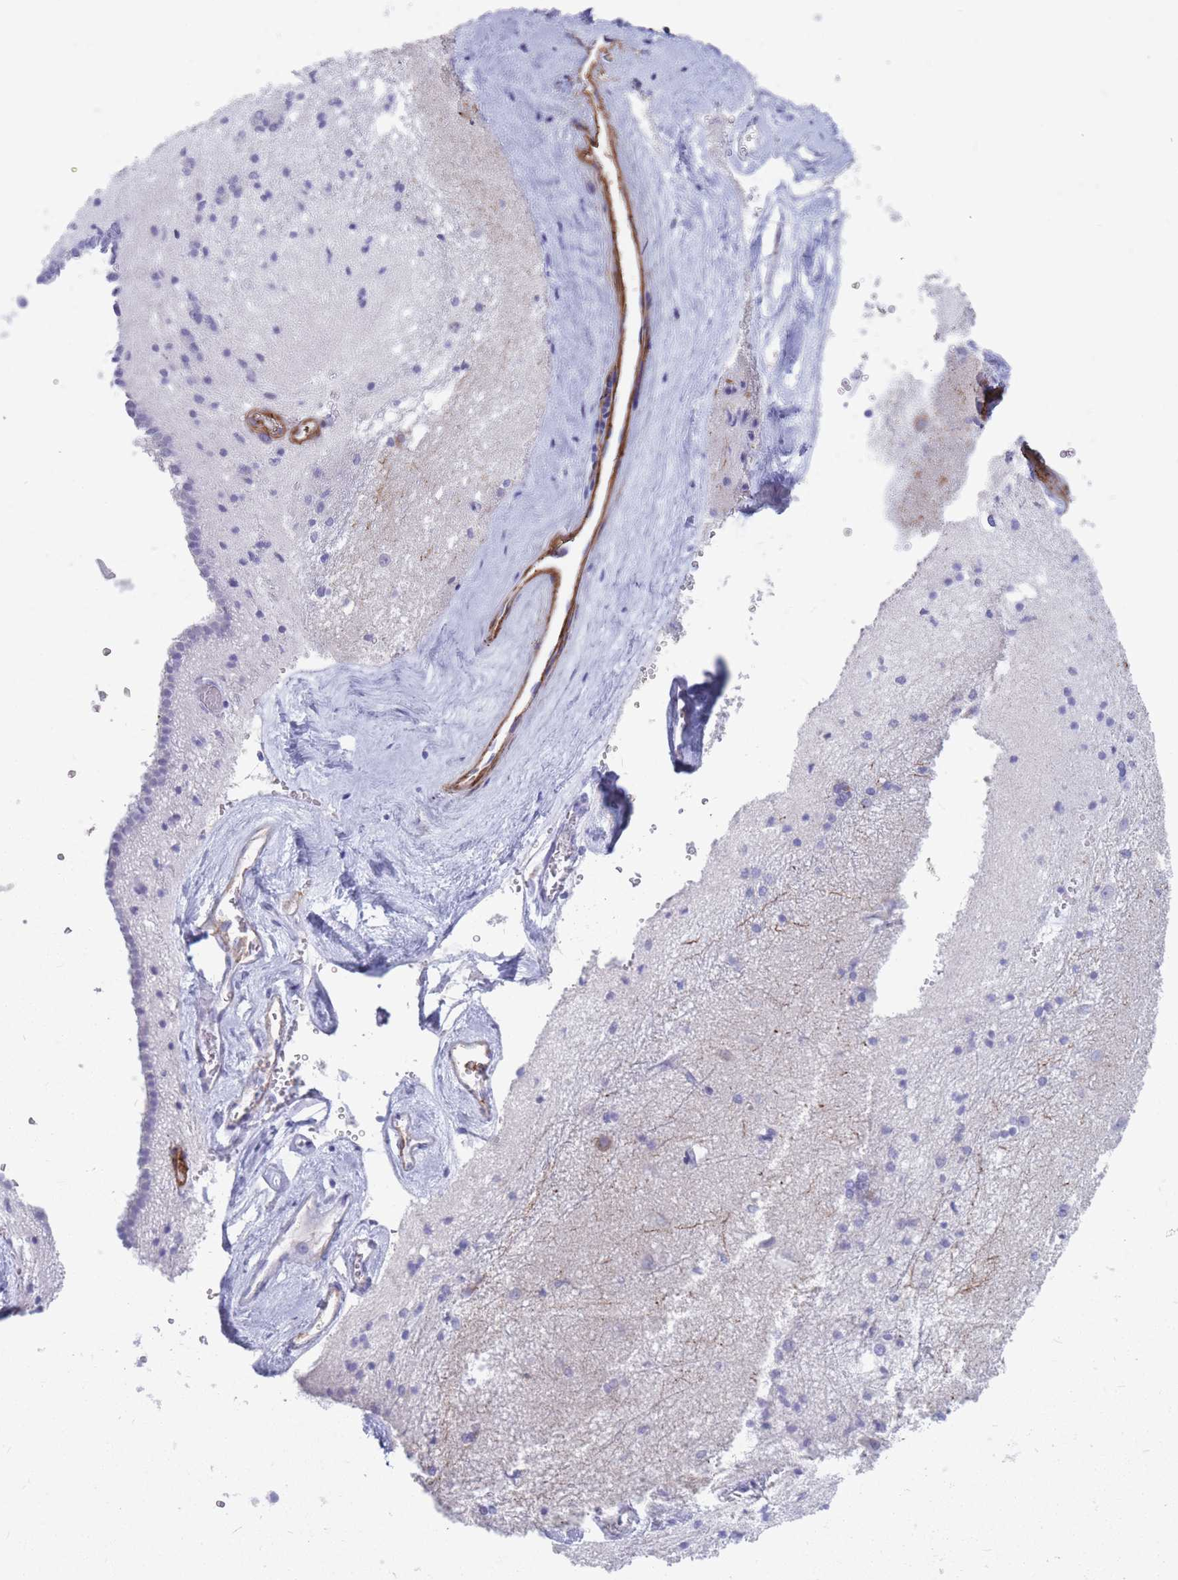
{"staining": {"intensity": "negative", "quantity": "none", "location": "none"}, "tissue": "caudate", "cell_type": "Glial cells", "image_type": "normal", "snomed": [{"axis": "morphology", "description": "Normal tissue, NOS"}, {"axis": "topography", "description": "Lateral ventricle wall"}], "caption": "There is no significant staining in glial cells of caudate. Nuclei are stained in blue.", "gene": "DPYD", "patient": {"sex": "male", "age": 37}}